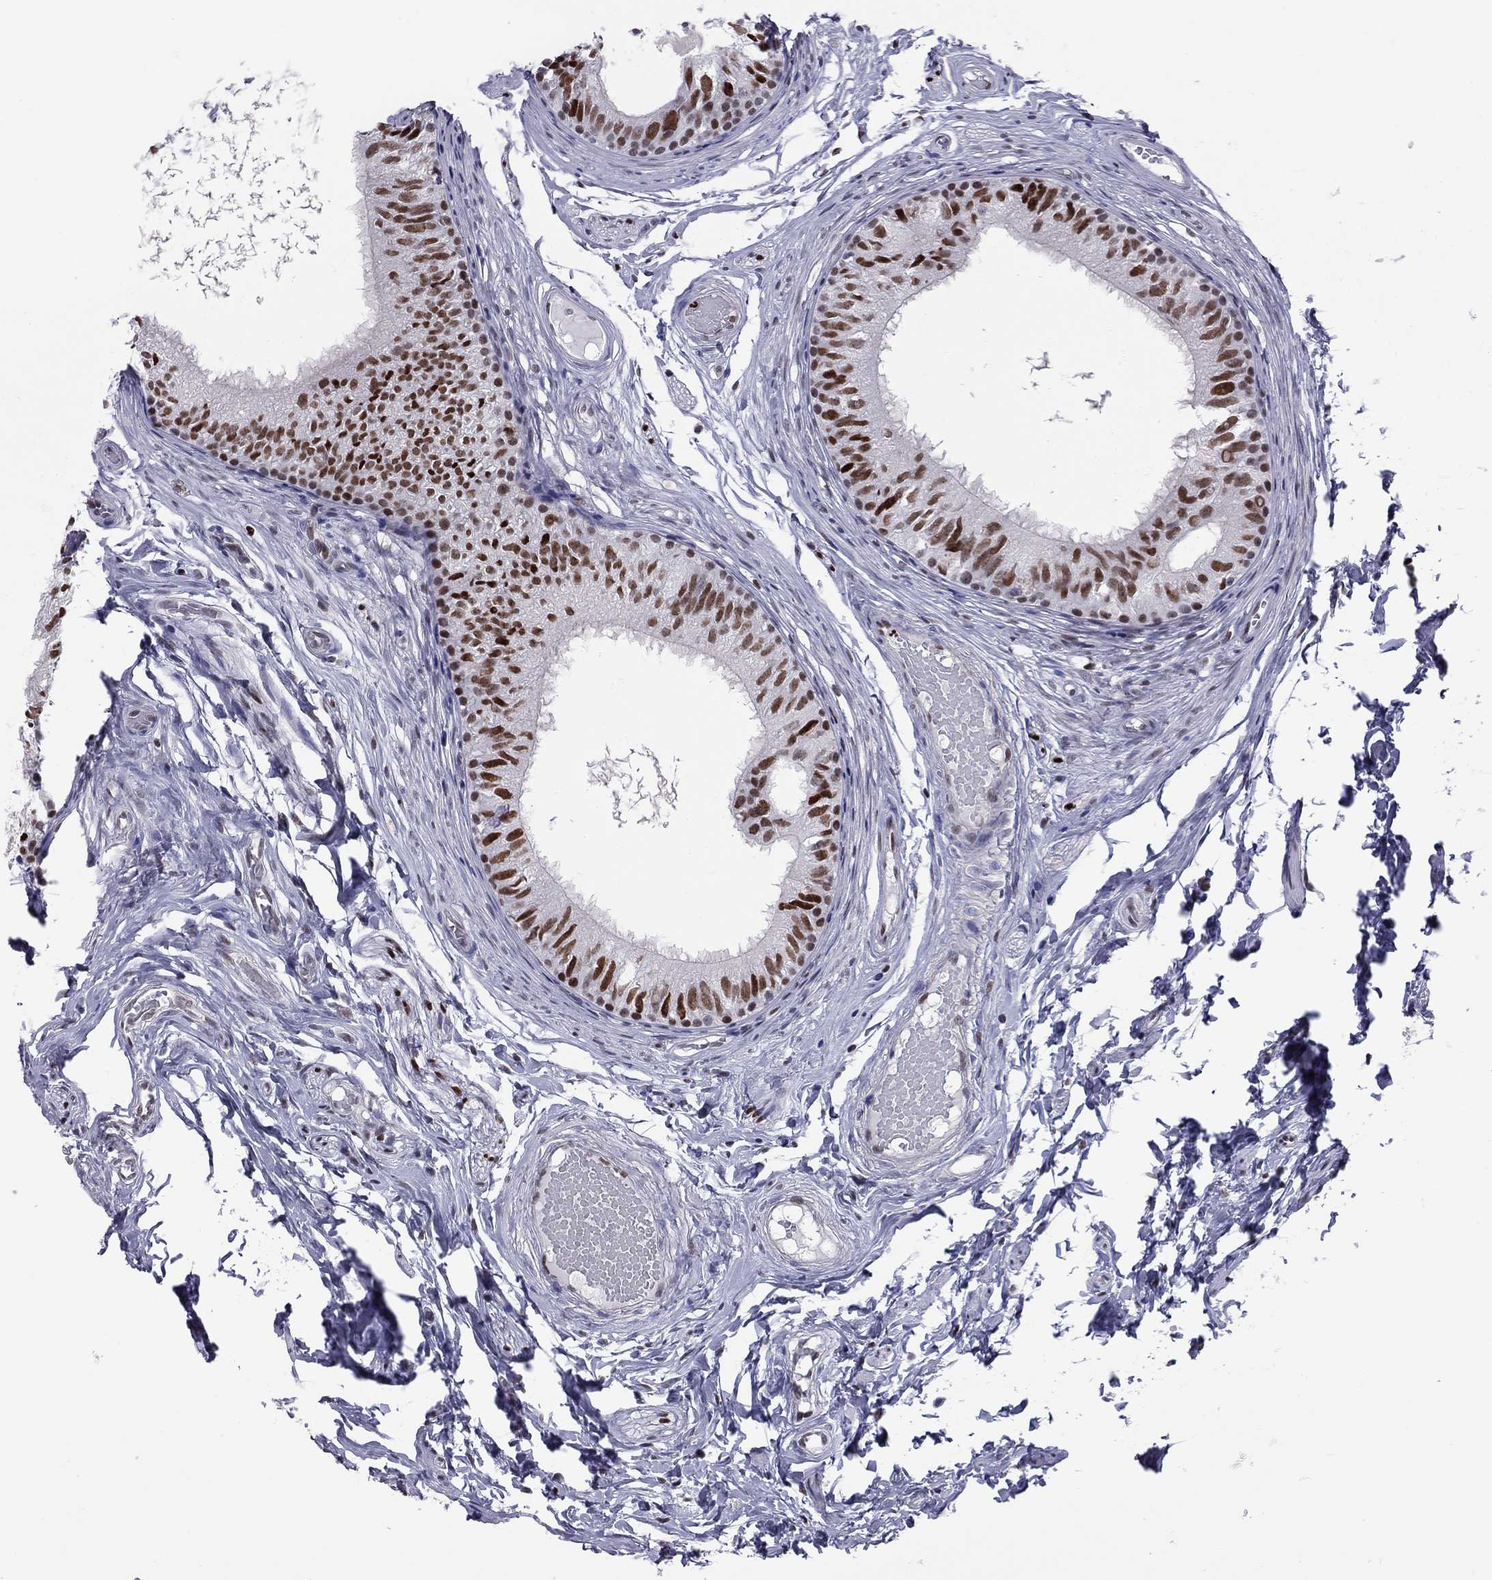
{"staining": {"intensity": "strong", "quantity": ">75%", "location": "nuclear"}, "tissue": "epididymis", "cell_type": "Glandular cells", "image_type": "normal", "snomed": [{"axis": "morphology", "description": "Normal tissue, NOS"}, {"axis": "topography", "description": "Epididymis"}], "caption": "Glandular cells reveal high levels of strong nuclear positivity in about >75% of cells in unremarkable human epididymis.", "gene": "PCGF3", "patient": {"sex": "male", "age": 29}}